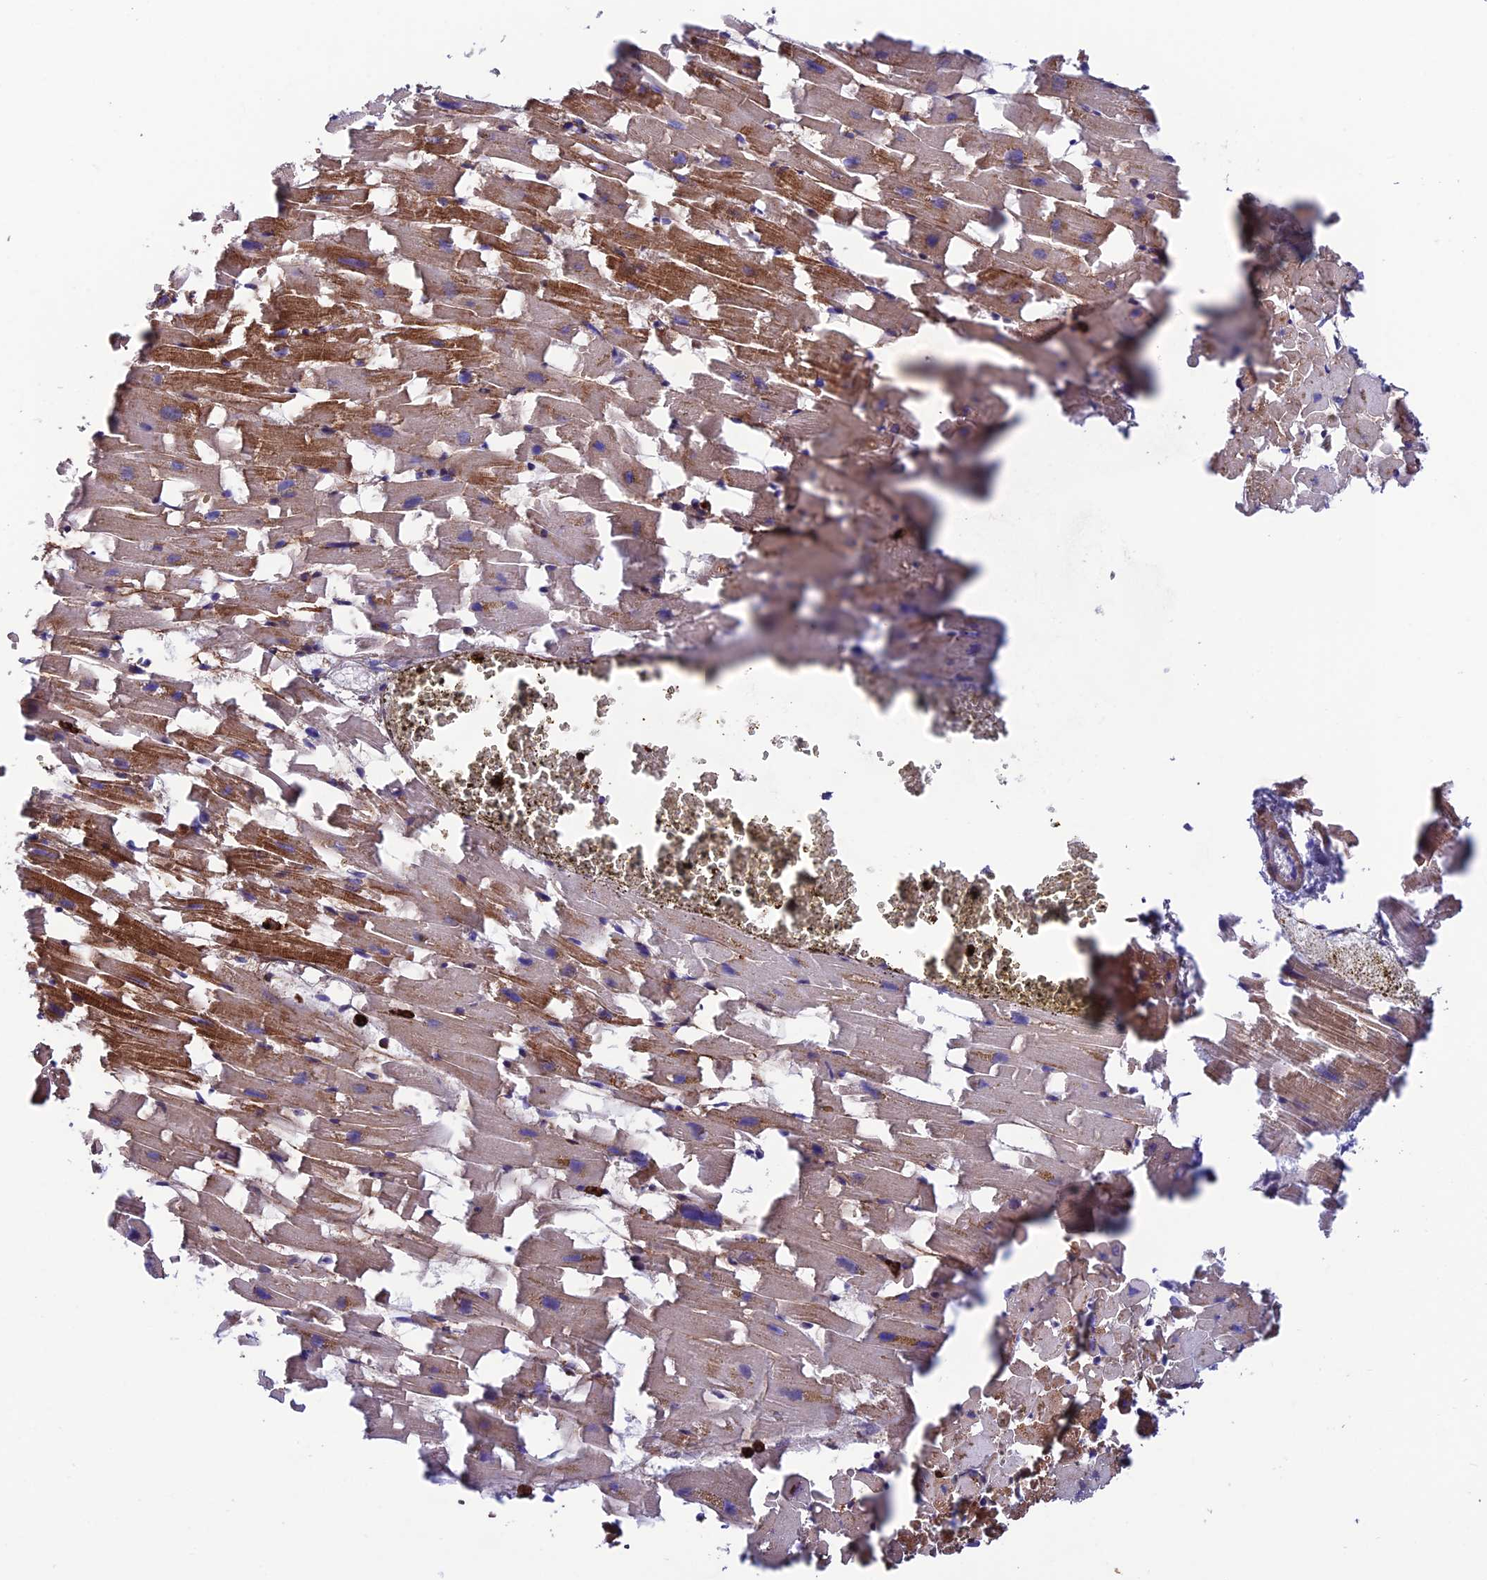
{"staining": {"intensity": "strong", "quantity": "25%-75%", "location": "cytoplasmic/membranous"}, "tissue": "heart muscle", "cell_type": "Cardiomyocytes", "image_type": "normal", "snomed": [{"axis": "morphology", "description": "Normal tissue, NOS"}, {"axis": "topography", "description": "Heart"}], "caption": "The image displays immunohistochemical staining of unremarkable heart muscle. There is strong cytoplasmic/membranous positivity is appreciated in about 25%-75% of cardiomyocytes.", "gene": "COL6A6", "patient": {"sex": "female", "age": 64}}